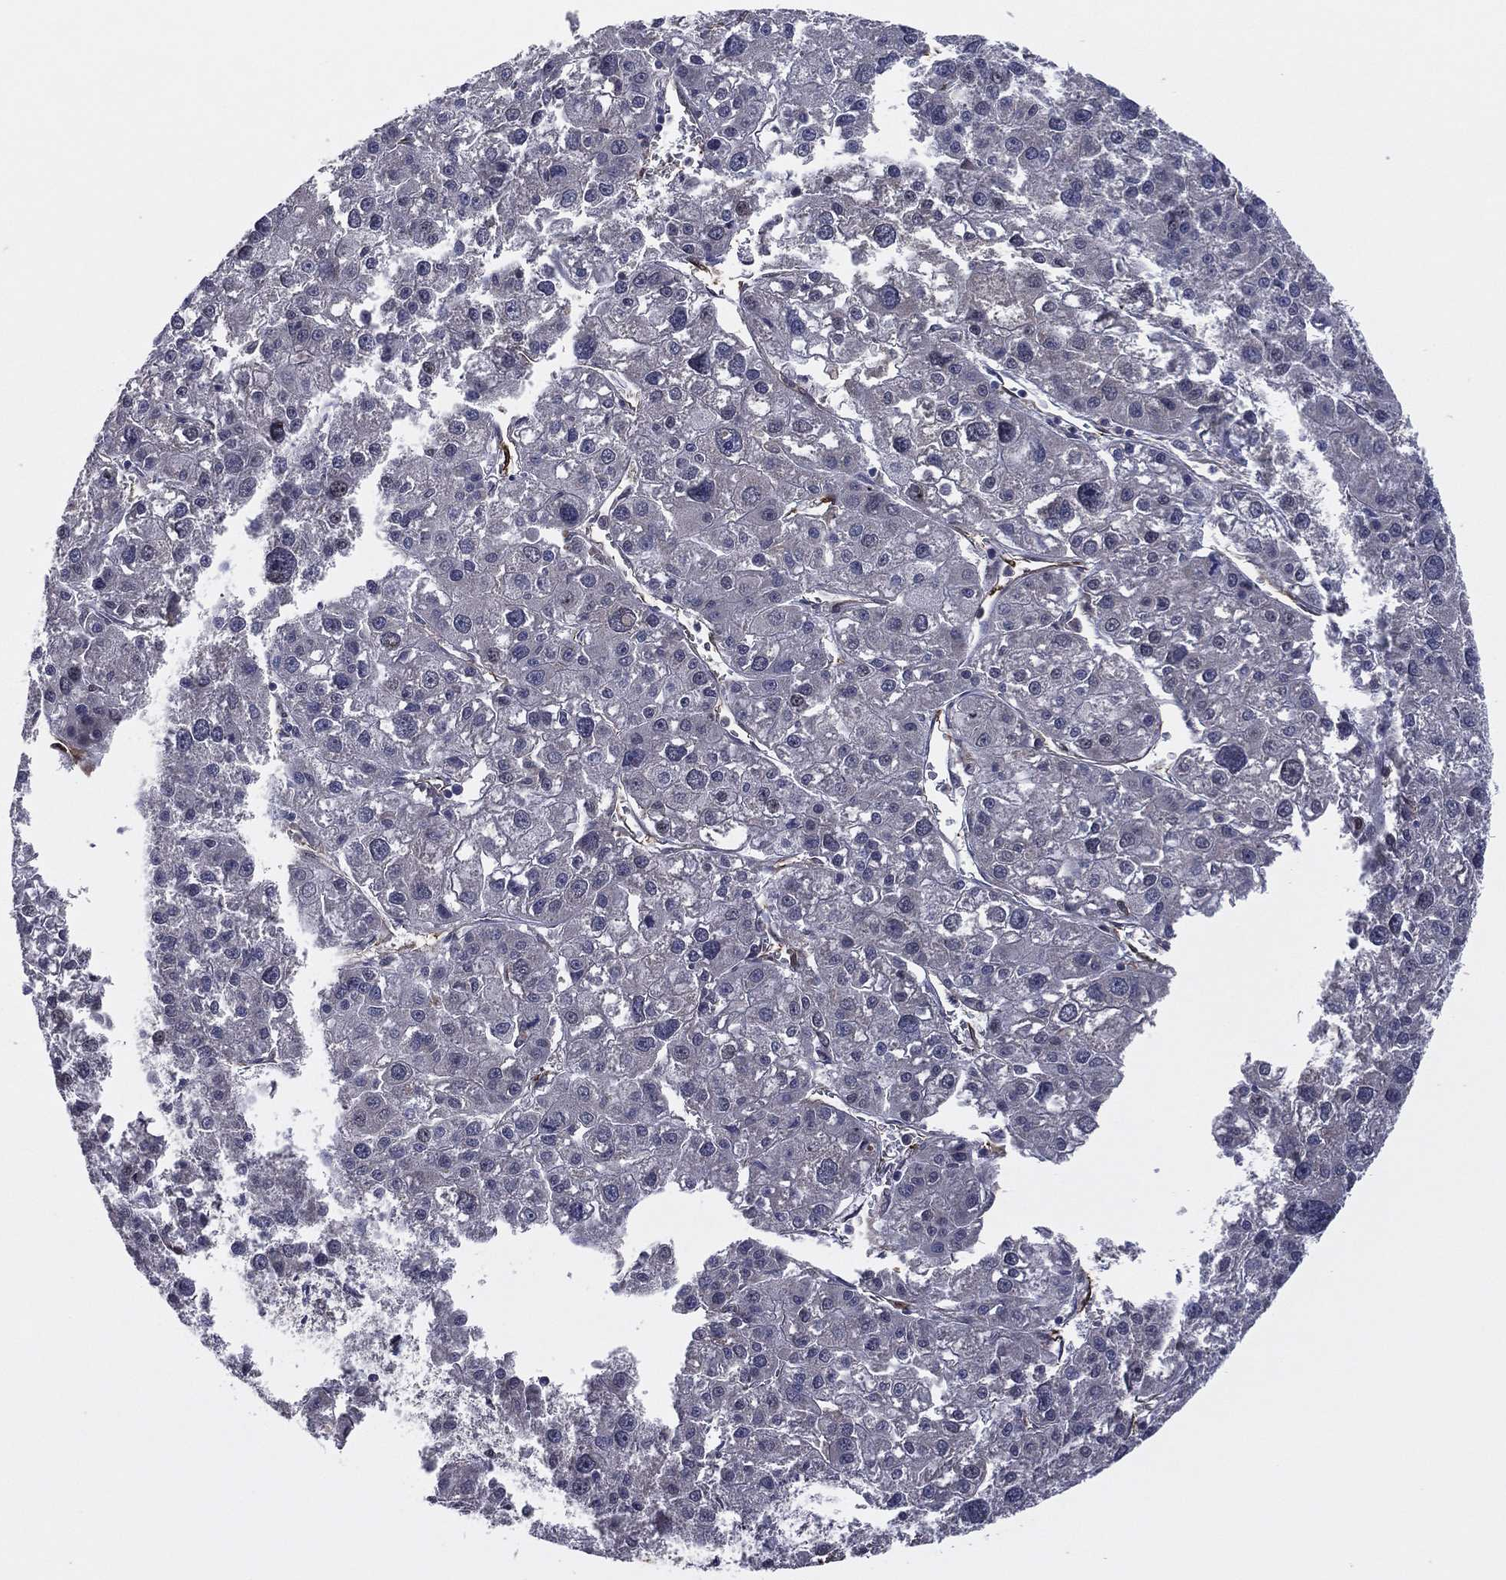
{"staining": {"intensity": "negative", "quantity": "none", "location": "none"}, "tissue": "liver cancer", "cell_type": "Tumor cells", "image_type": "cancer", "snomed": [{"axis": "morphology", "description": "Carcinoma, Hepatocellular, NOS"}, {"axis": "topography", "description": "Liver"}], "caption": "High magnification brightfield microscopy of hepatocellular carcinoma (liver) stained with DAB (brown) and counterstained with hematoxylin (blue): tumor cells show no significant positivity.", "gene": "SNCG", "patient": {"sex": "male", "age": 73}}